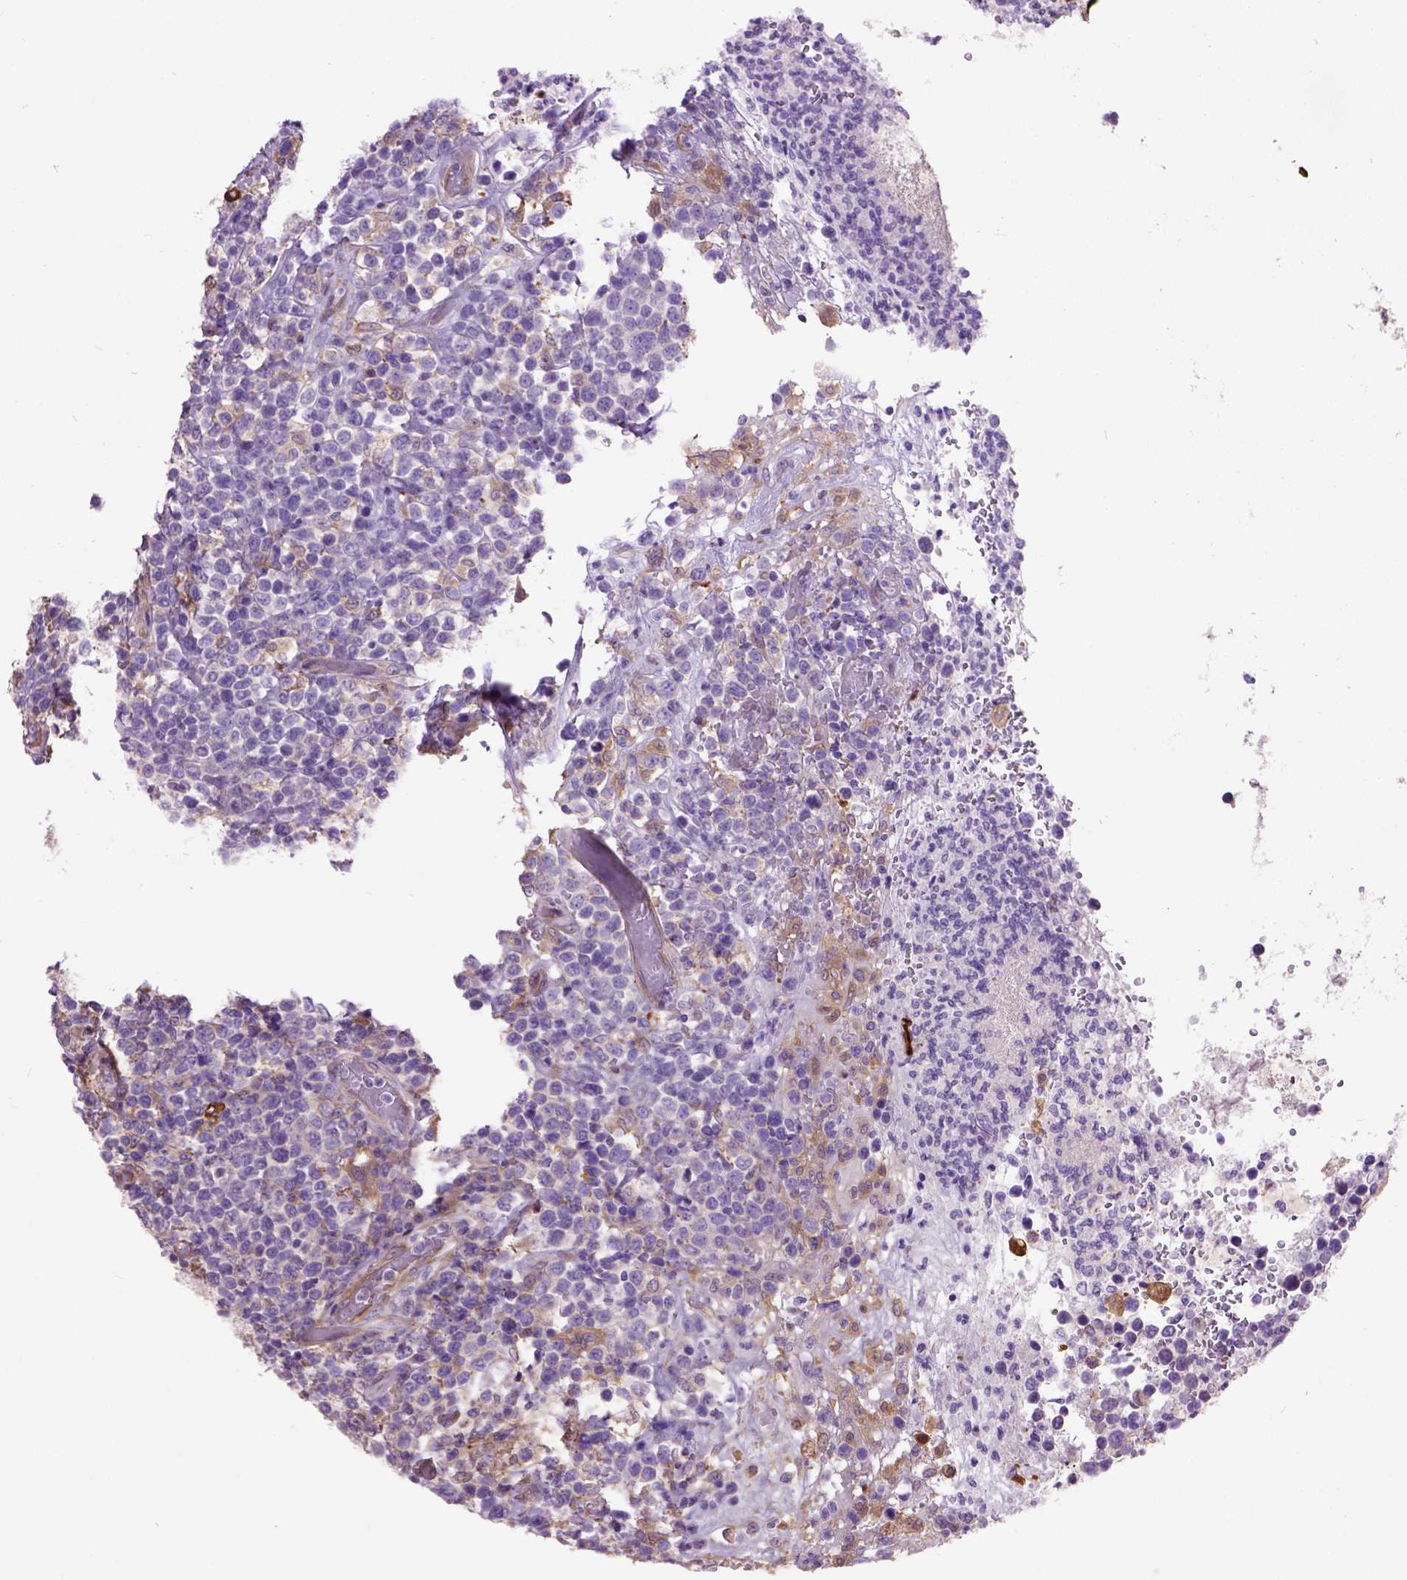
{"staining": {"intensity": "negative", "quantity": "none", "location": "none"}, "tissue": "lymphoma", "cell_type": "Tumor cells", "image_type": "cancer", "snomed": [{"axis": "morphology", "description": "Malignant lymphoma, non-Hodgkin's type, High grade"}, {"axis": "topography", "description": "Soft tissue"}], "caption": "IHC histopathology image of neoplastic tissue: lymphoma stained with DAB (3,3'-diaminobenzidine) exhibits no significant protein positivity in tumor cells.", "gene": "SEMA4F", "patient": {"sex": "female", "age": 56}}